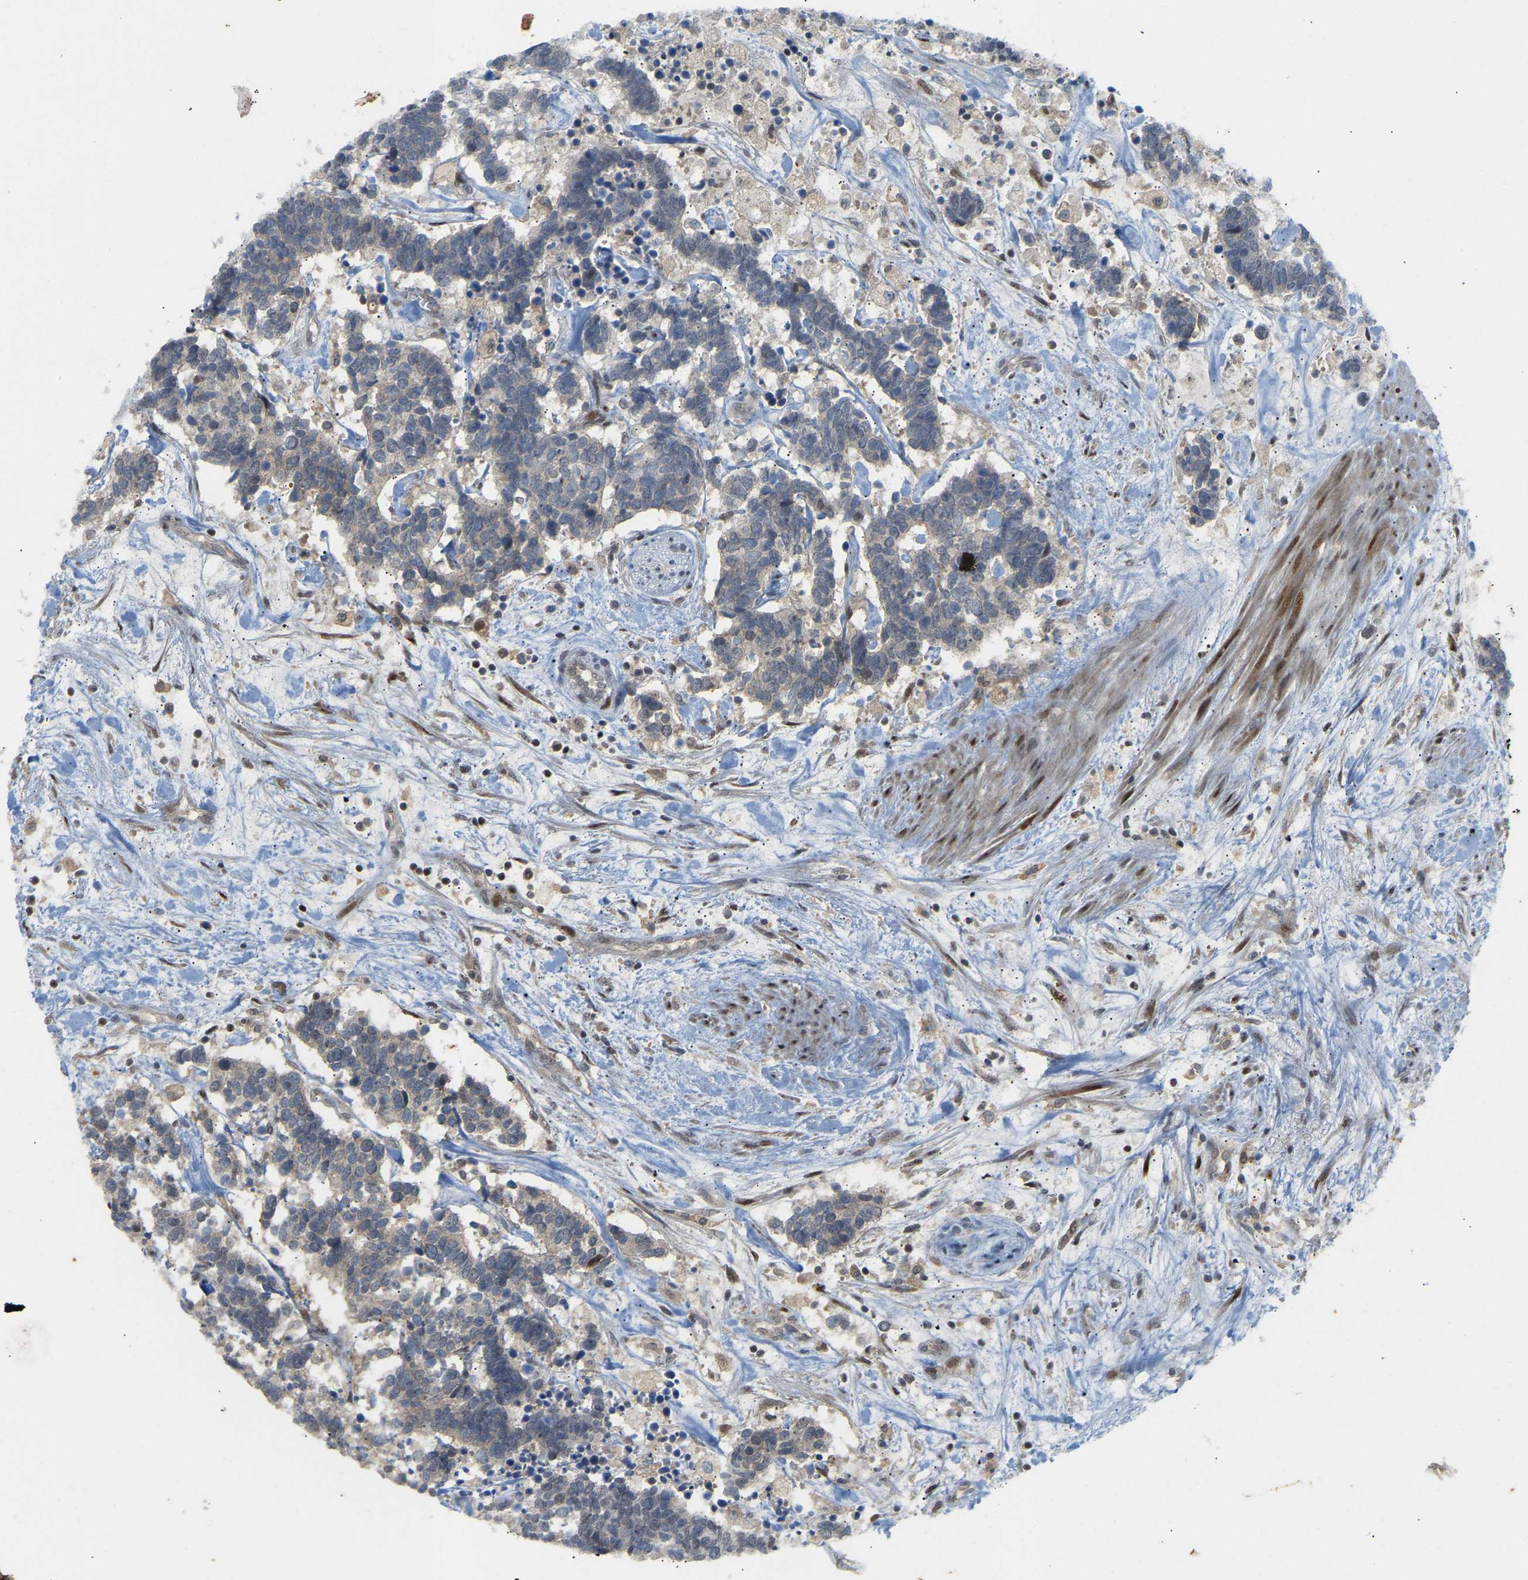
{"staining": {"intensity": "negative", "quantity": "none", "location": "none"}, "tissue": "carcinoid", "cell_type": "Tumor cells", "image_type": "cancer", "snomed": [{"axis": "morphology", "description": "Carcinoma, NOS"}, {"axis": "morphology", "description": "Carcinoid, malignant, NOS"}, {"axis": "topography", "description": "Urinary bladder"}], "caption": "Immunohistochemistry (IHC) photomicrograph of neoplastic tissue: human malignant carcinoid stained with DAB (3,3'-diaminobenzidine) exhibits no significant protein staining in tumor cells.", "gene": "PTPN4", "patient": {"sex": "male", "age": 57}}